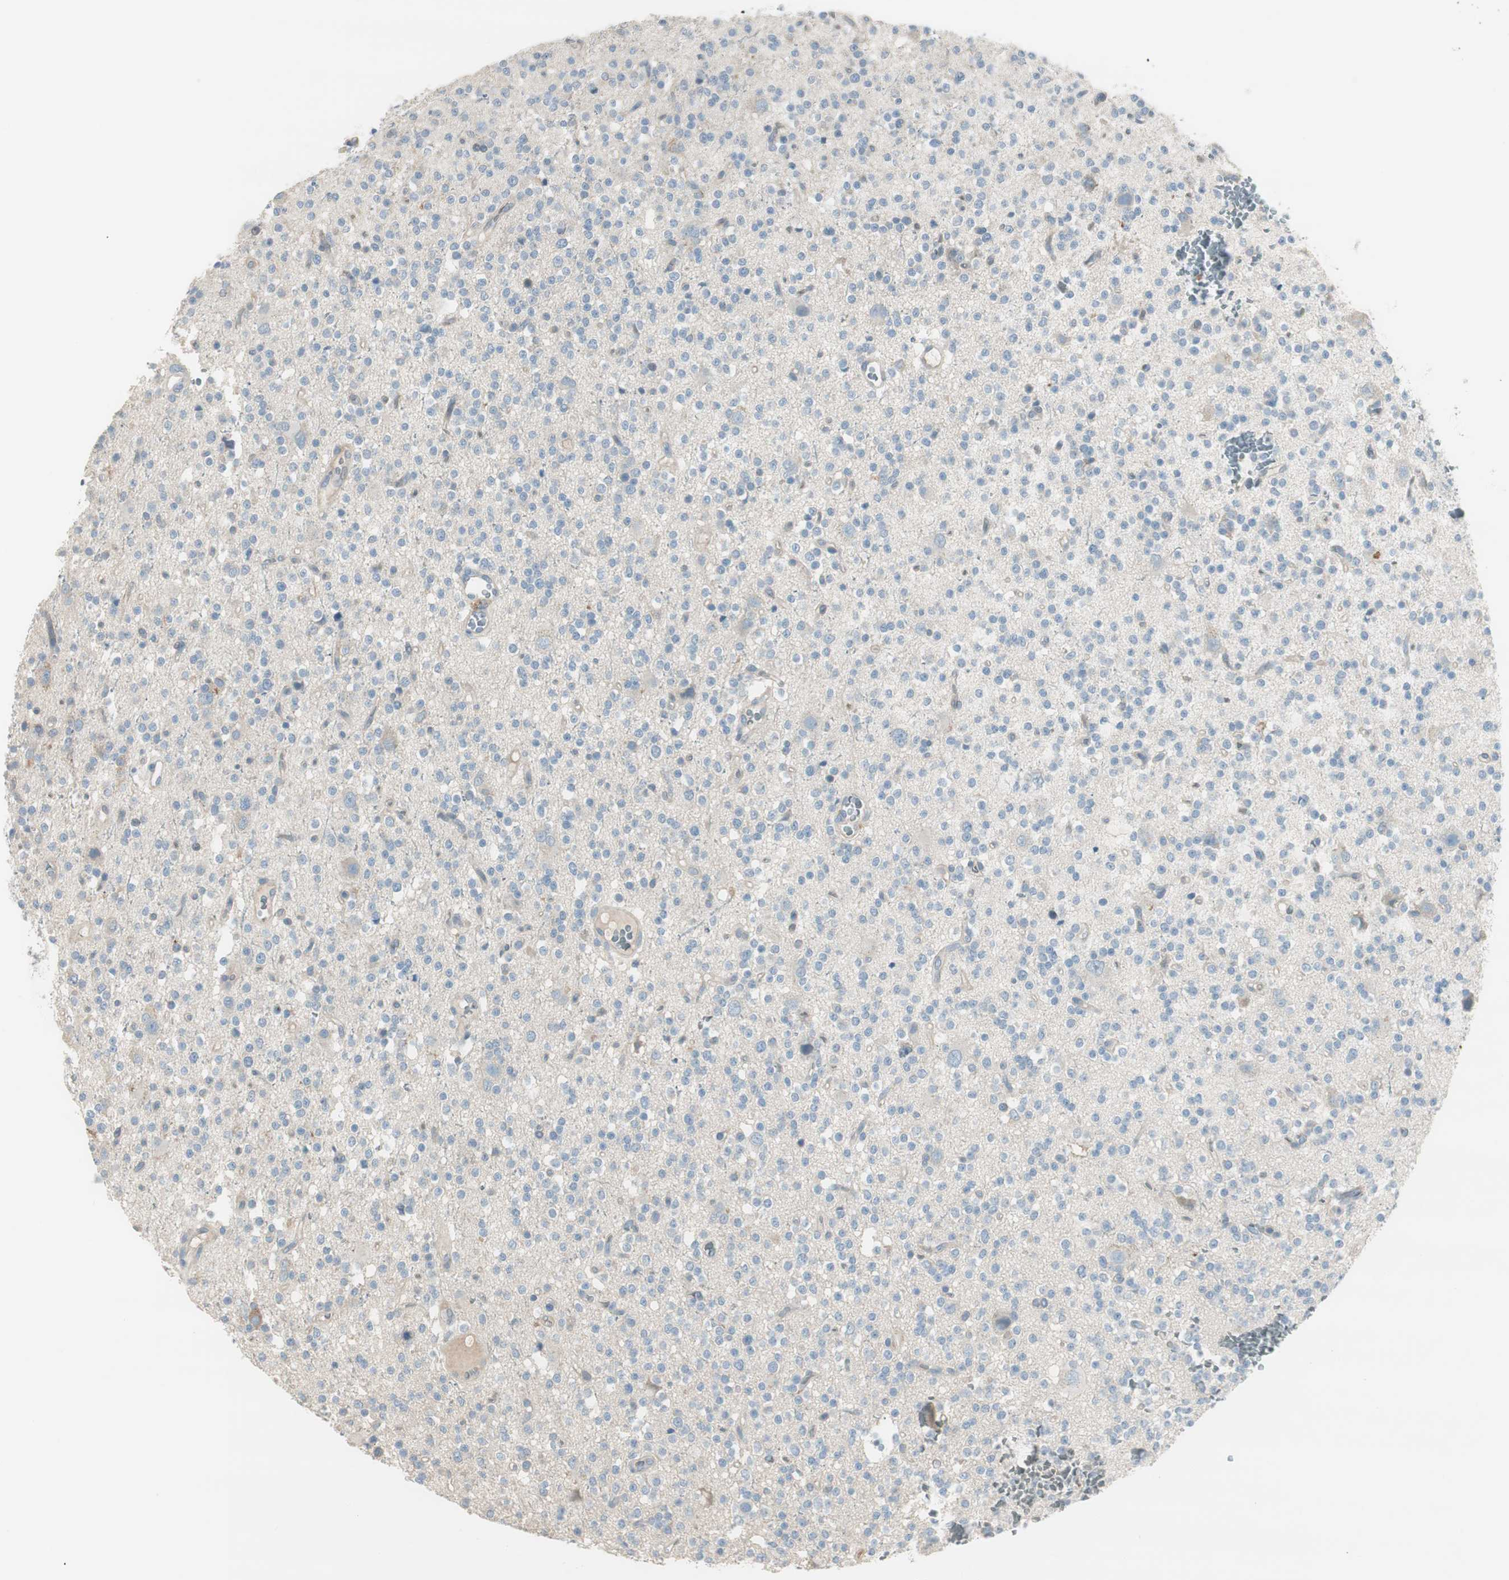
{"staining": {"intensity": "negative", "quantity": "none", "location": "none"}, "tissue": "glioma", "cell_type": "Tumor cells", "image_type": "cancer", "snomed": [{"axis": "morphology", "description": "Glioma, malignant, High grade"}, {"axis": "topography", "description": "Brain"}], "caption": "Protein analysis of high-grade glioma (malignant) shows no significant expression in tumor cells. (IHC, brightfield microscopy, high magnification).", "gene": "EVA1A", "patient": {"sex": "male", "age": 47}}